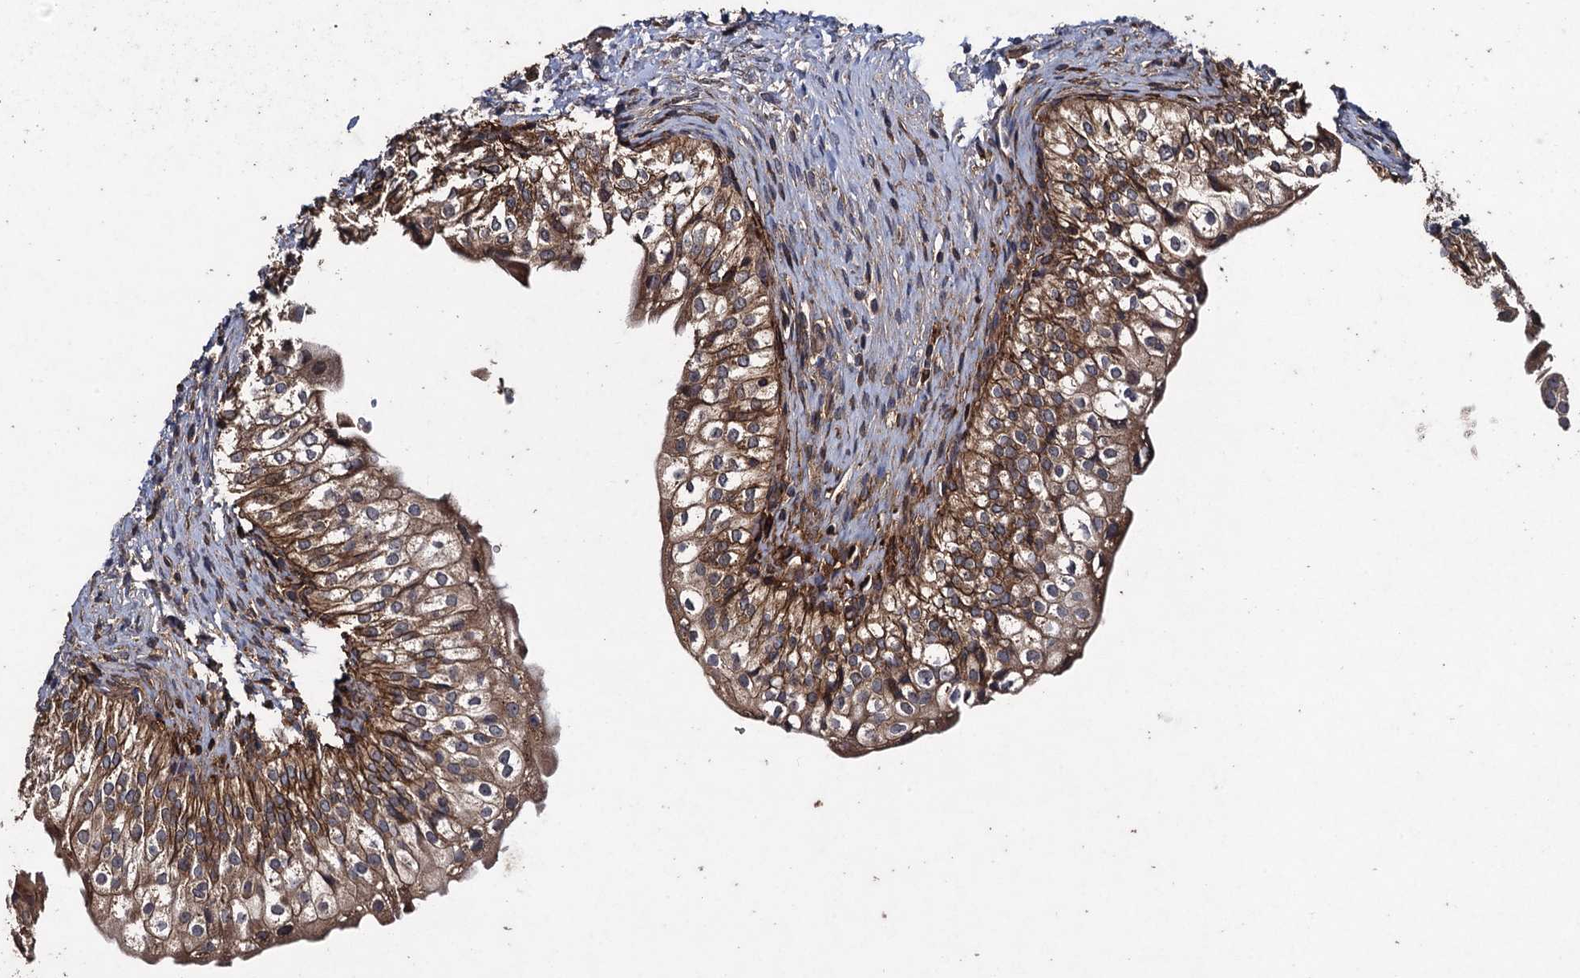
{"staining": {"intensity": "strong", "quantity": ">75%", "location": "cytoplasmic/membranous"}, "tissue": "urinary bladder", "cell_type": "Urothelial cells", "image_type": "normal", "snomed": [{"axis": "morphology", "description": "Normal tissue, NOS"}, {"axis": "topography", "description": "Urinary bladder"}], "caption": "Brown immunohistochemical staining in benign urinary bladder exhibits strong cytoplasmic/membranous expression in approximately >75% of urothelial cells. (Stains: DAB in brown, nuclei in blue, Microscopy: brightfield microscopy at high magnification).", "gene": "TXNDC11", "patient": {"sex": "male", "age": 55}}